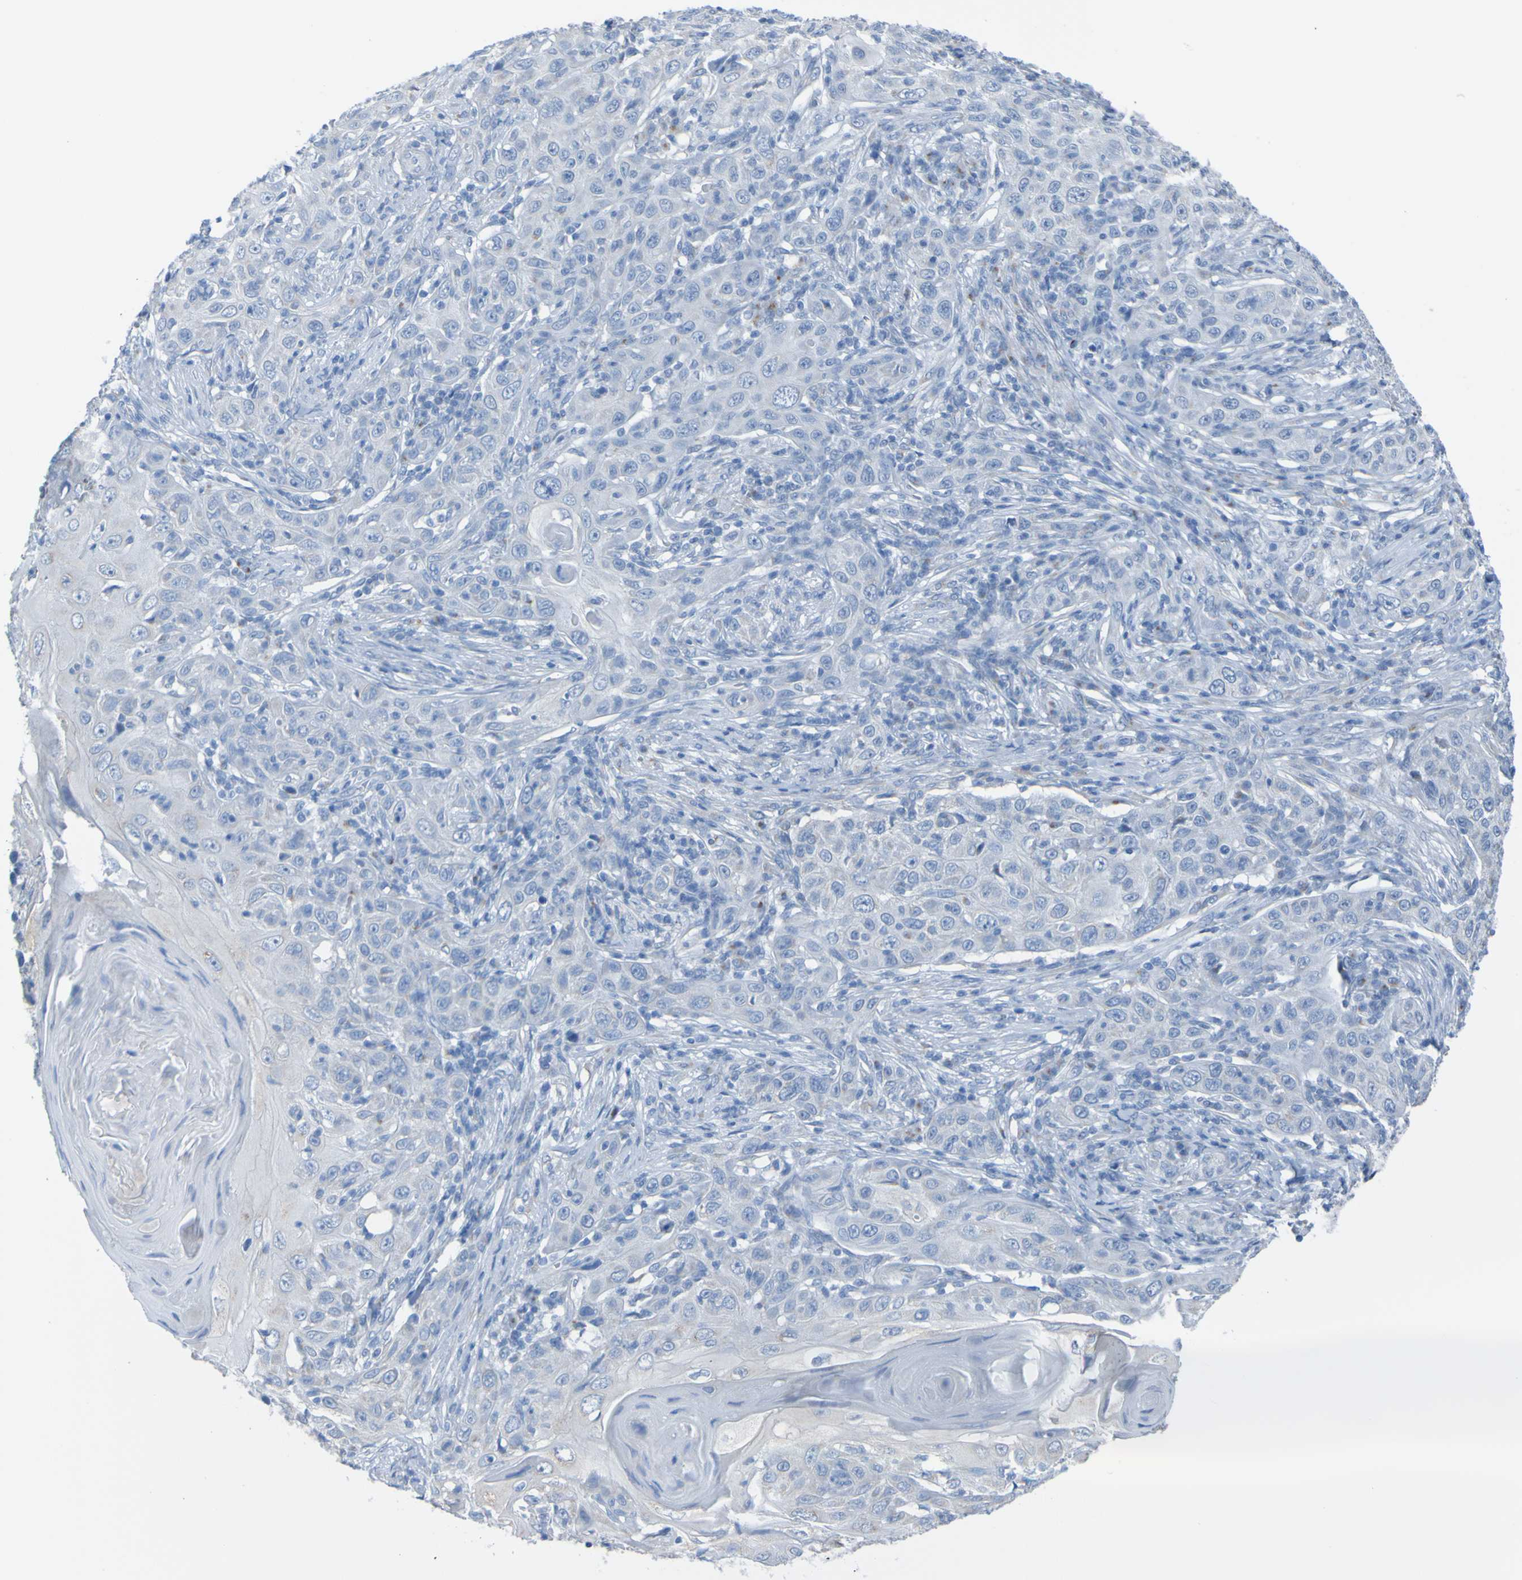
{"staining": {"intensity": "negative", "quantity": "none", "location": "none"}, "tissue": "skin cancer", "cell_type": "Tumor cells", "image_type": "cancer", "snomed": [{"axis": "morphology", "description": "Squamous cell carcinoma, NOS"}, {"axis": "topography", "description": "Skin"}], "caption": "The immunohistochemistry (IHC) histopathology image has no significant positivity in tumor cells of skin cancer (squamous cell carcinoma) tissue. Nuclei are stained in blue.", "gene": "ACMSD", "patient": {"sex": "female", "age": 88}}